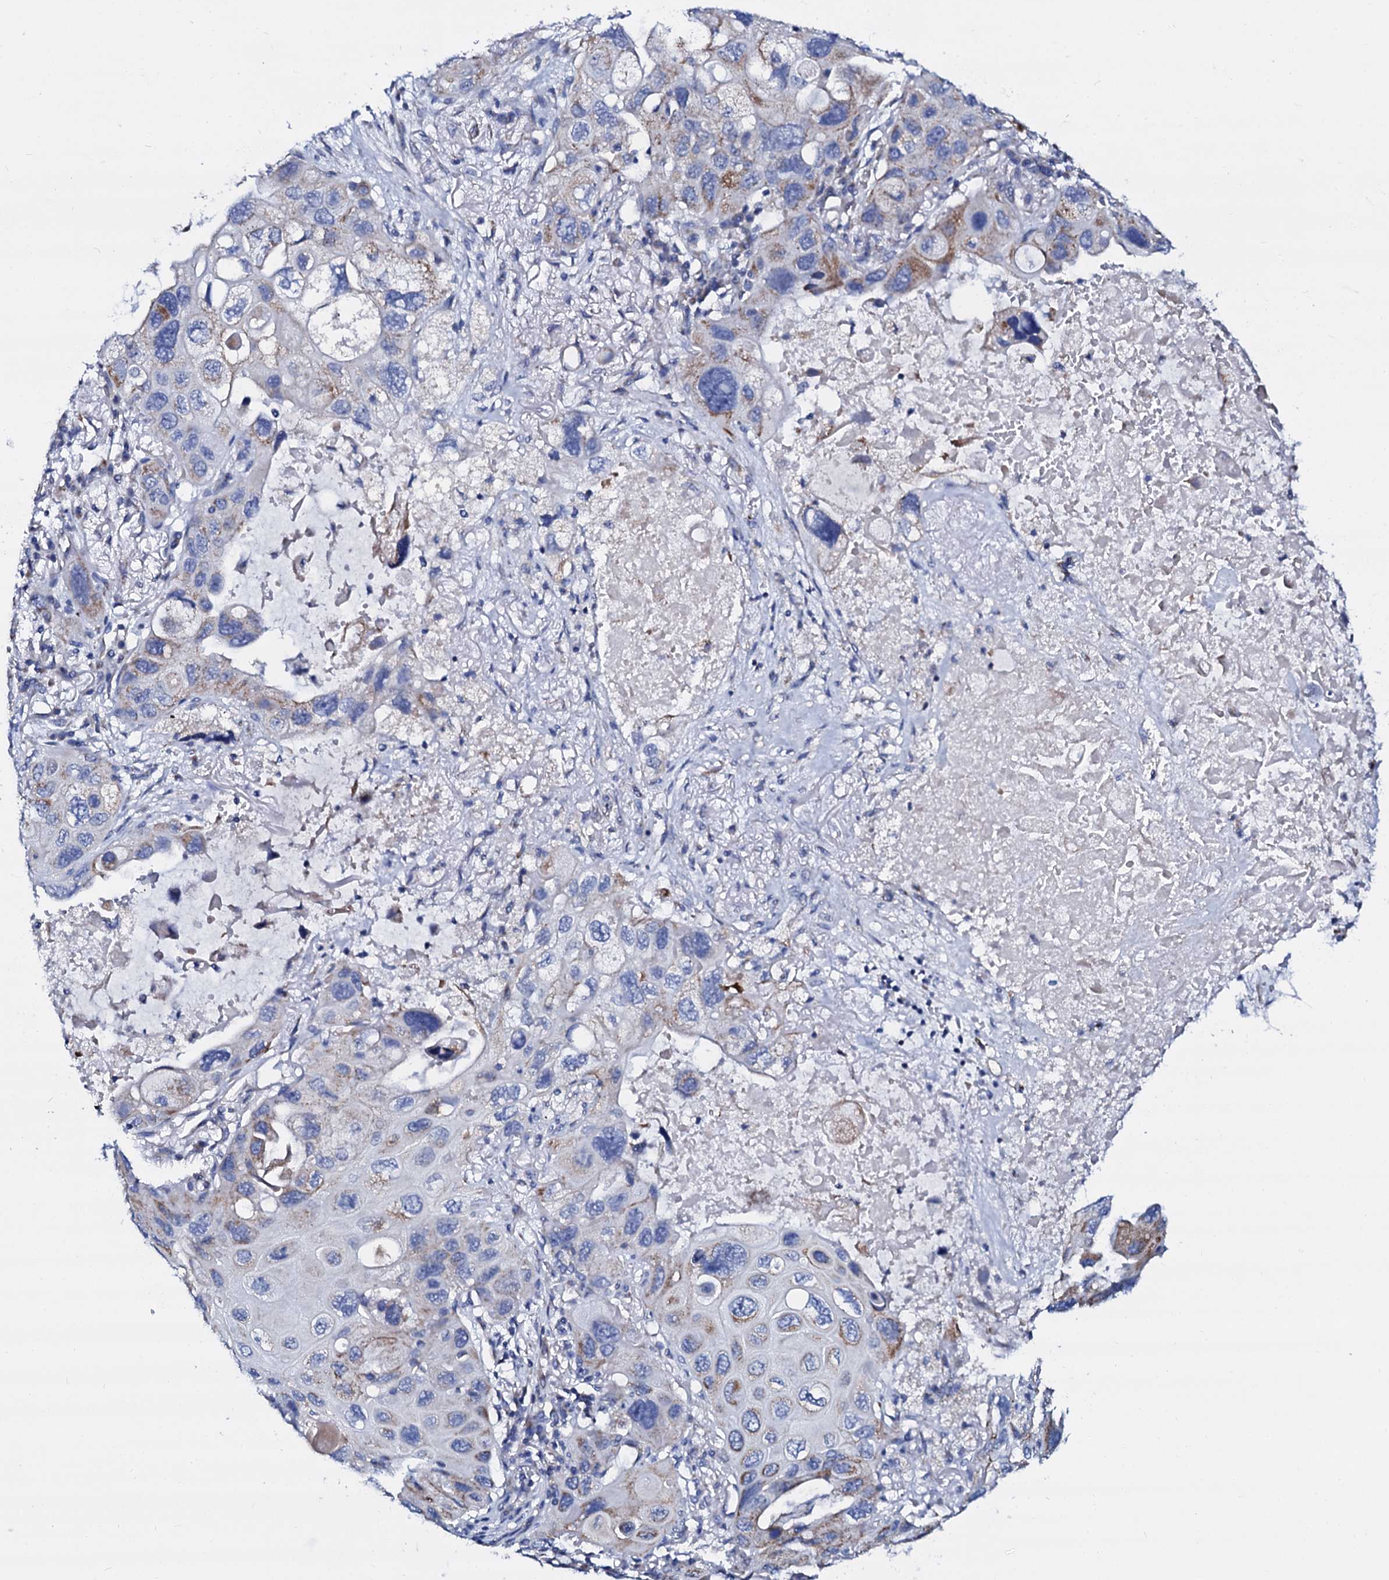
{"staining": {"intensity": "moderate", "quantity": "<25%", "location": "cytoplasmic/membranous"}, "tissue": "lung cancer", "cell_type": "Tumor cells", "image_type": "cancer", "snomed": [{"axis": "morphology", "description": "Squamous cell carcinoma, NOS"}, {"axis": "topography", "description": "Lung"}], "caption": "A high-resolution image shows immunohistochemistry staining of squamous cell carcinoma (lung), which reveals moderate cytoplasmic/membranous positivity in about <25% of tumor cells.", "gene": "SLC37A4", "patient": {"sex": "female", "age": 73}}